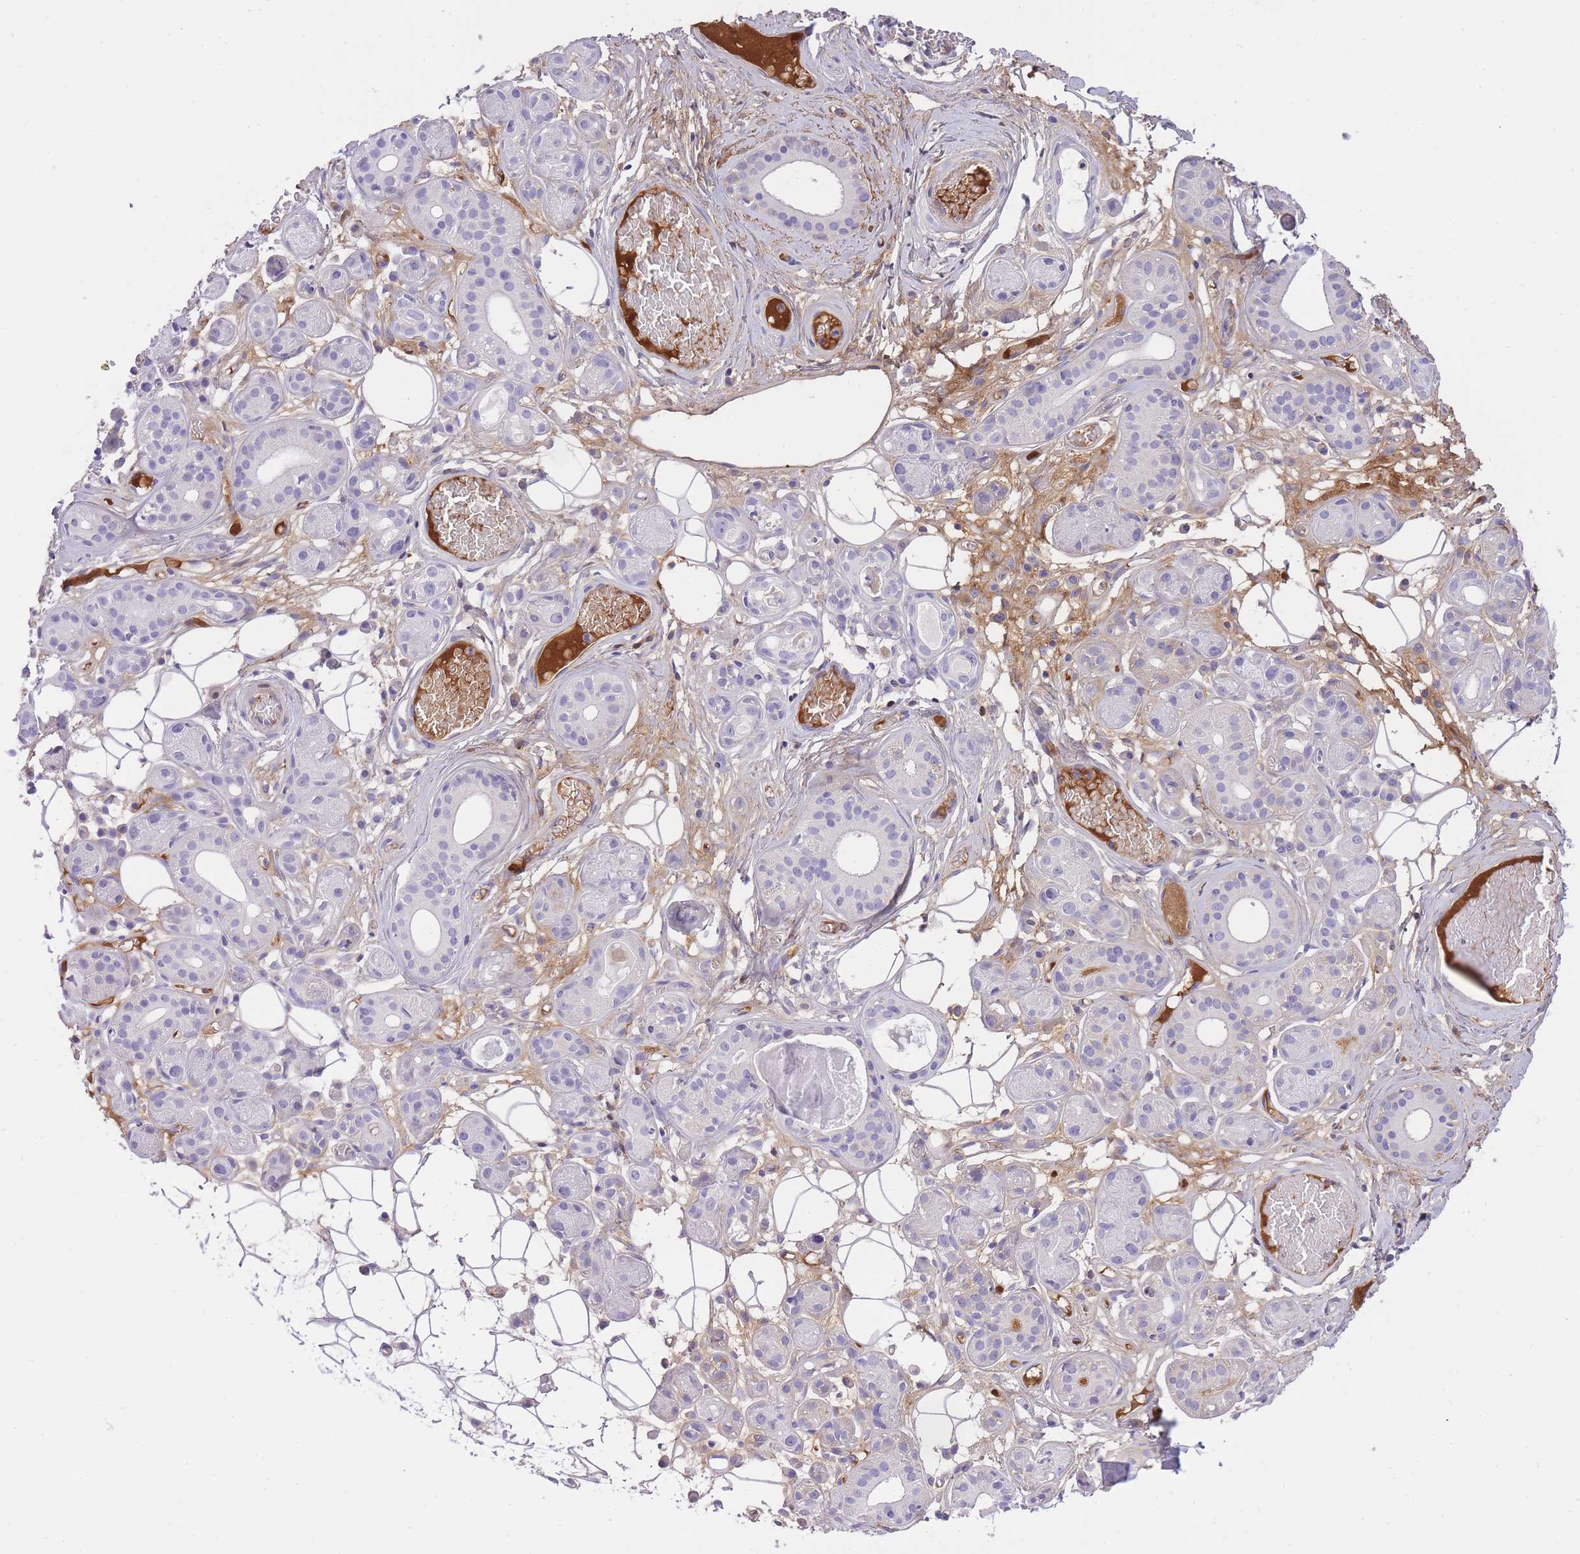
{"staining": {"intensity": "moderate", "quantity": "<25%", "location": "cytoplasmic/membranous"}, "tissue": "salivary gland", "cell_type": "Glandular cells", "image_type": "normal", "snomed": [{"axis": "morphology", "description": "Normal tissue, NOS"}, {"axis": "topography", "description": "Salivary gland"}], "caption": "The photomicrograph exhibits a brown stain indicating the presence of a protein in the cytoplasmic/membranous of glandular cells in salivary gland.", "gene": "HRG", "patient": {"sex": "male", "age": 82}}